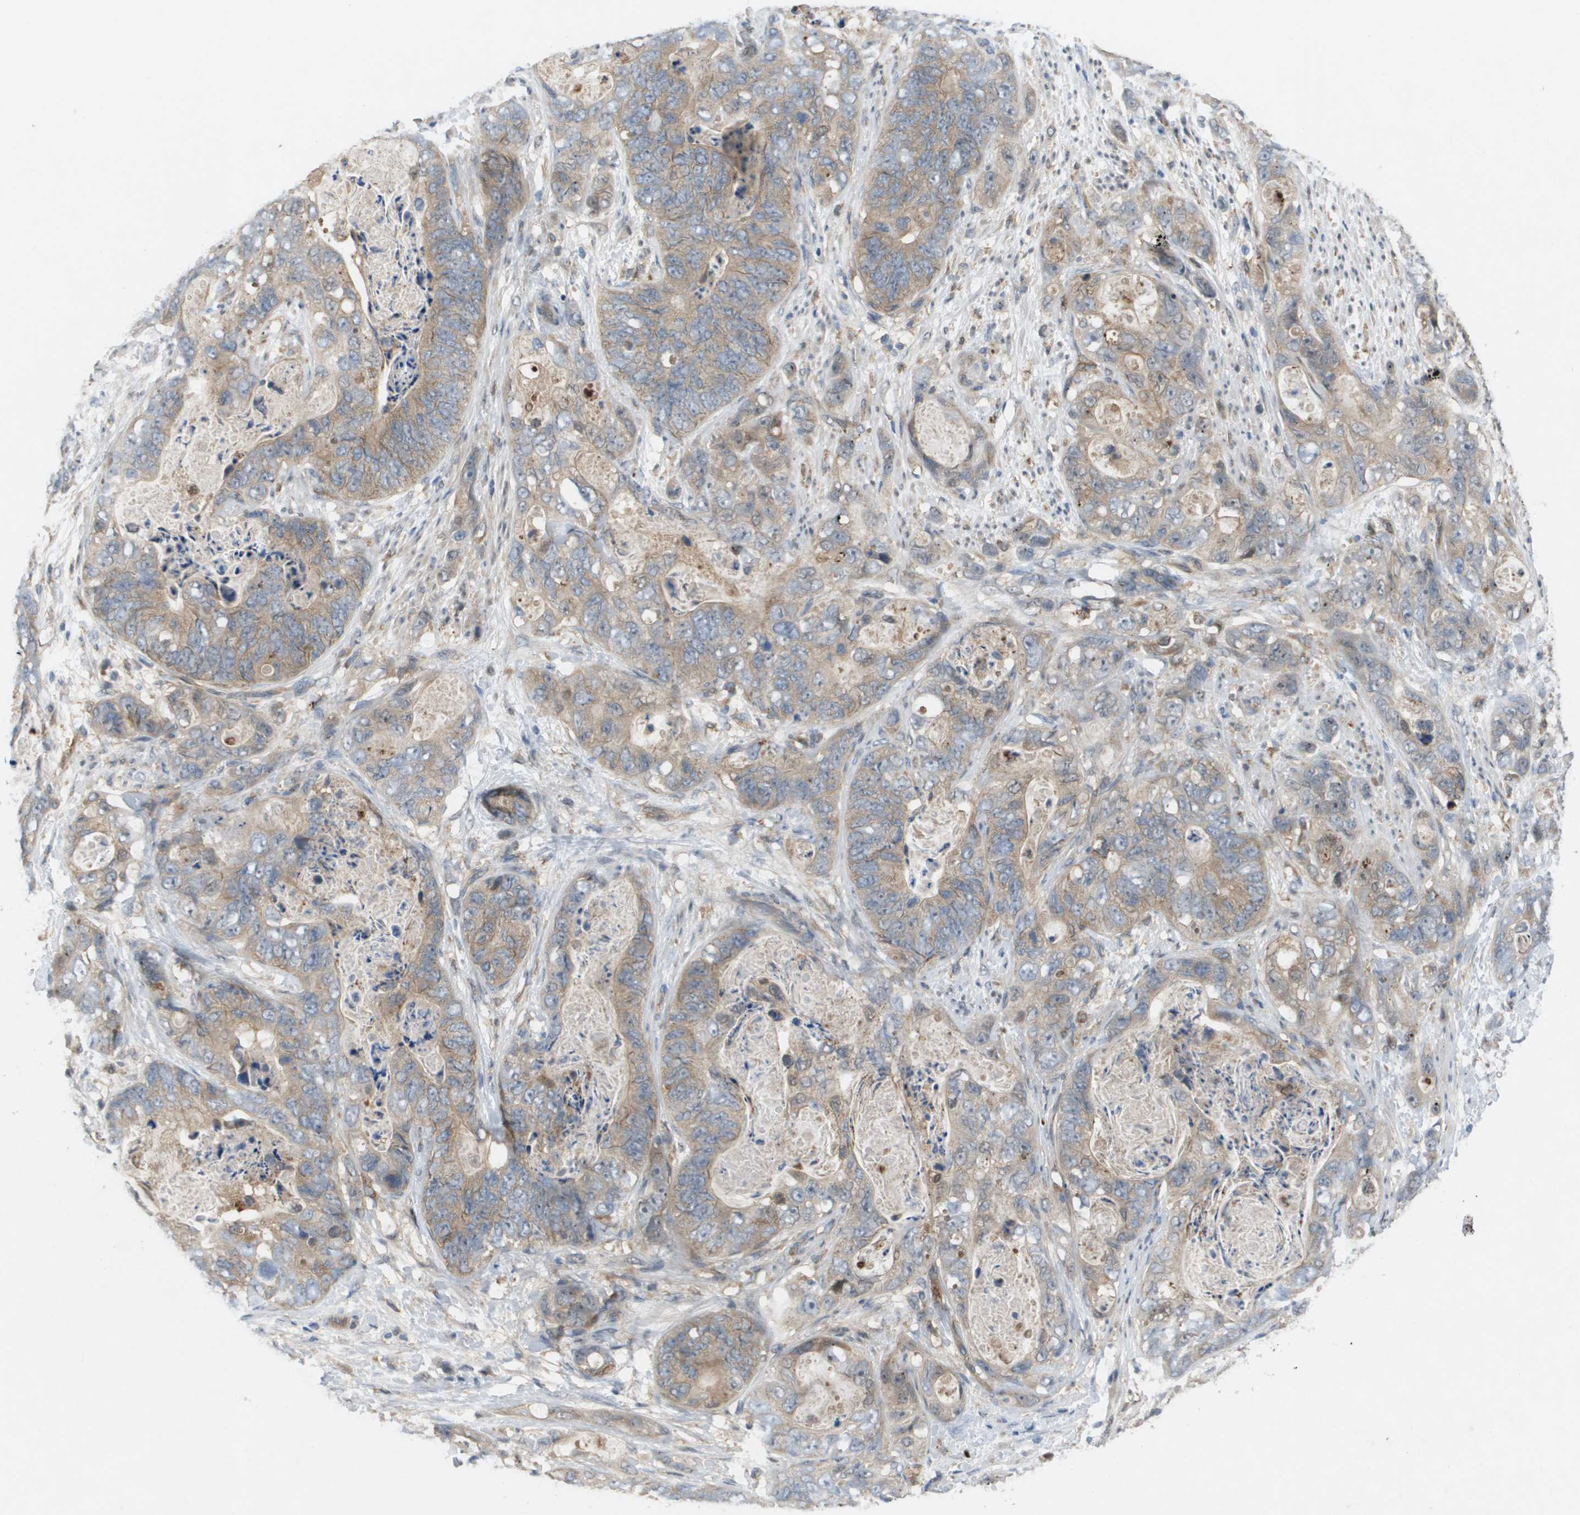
{"staining": {"intensity": "weak", "quantity": ">75%", "location": "cytoplasmic/membranous"}, "tissue": "stomach cancer", "cell_type": "Tumor cells", "image_type": "cancer", "snomed": [{"axis": "morphology", "description": "Adenocarcinoma, NOS"}, {"axis": "topography", "description": "Stomach"}], "caption": "Immunohistochemistry (IHC) histopathology image of stomach adenocarcinoma stained for a protein (brown), which reveals low levels of weak cytoplasmic/membranous expression in approximately >75% of tumor cells.", "gene": "PALD1", "patient": {"sex": "female", "age": 89}}